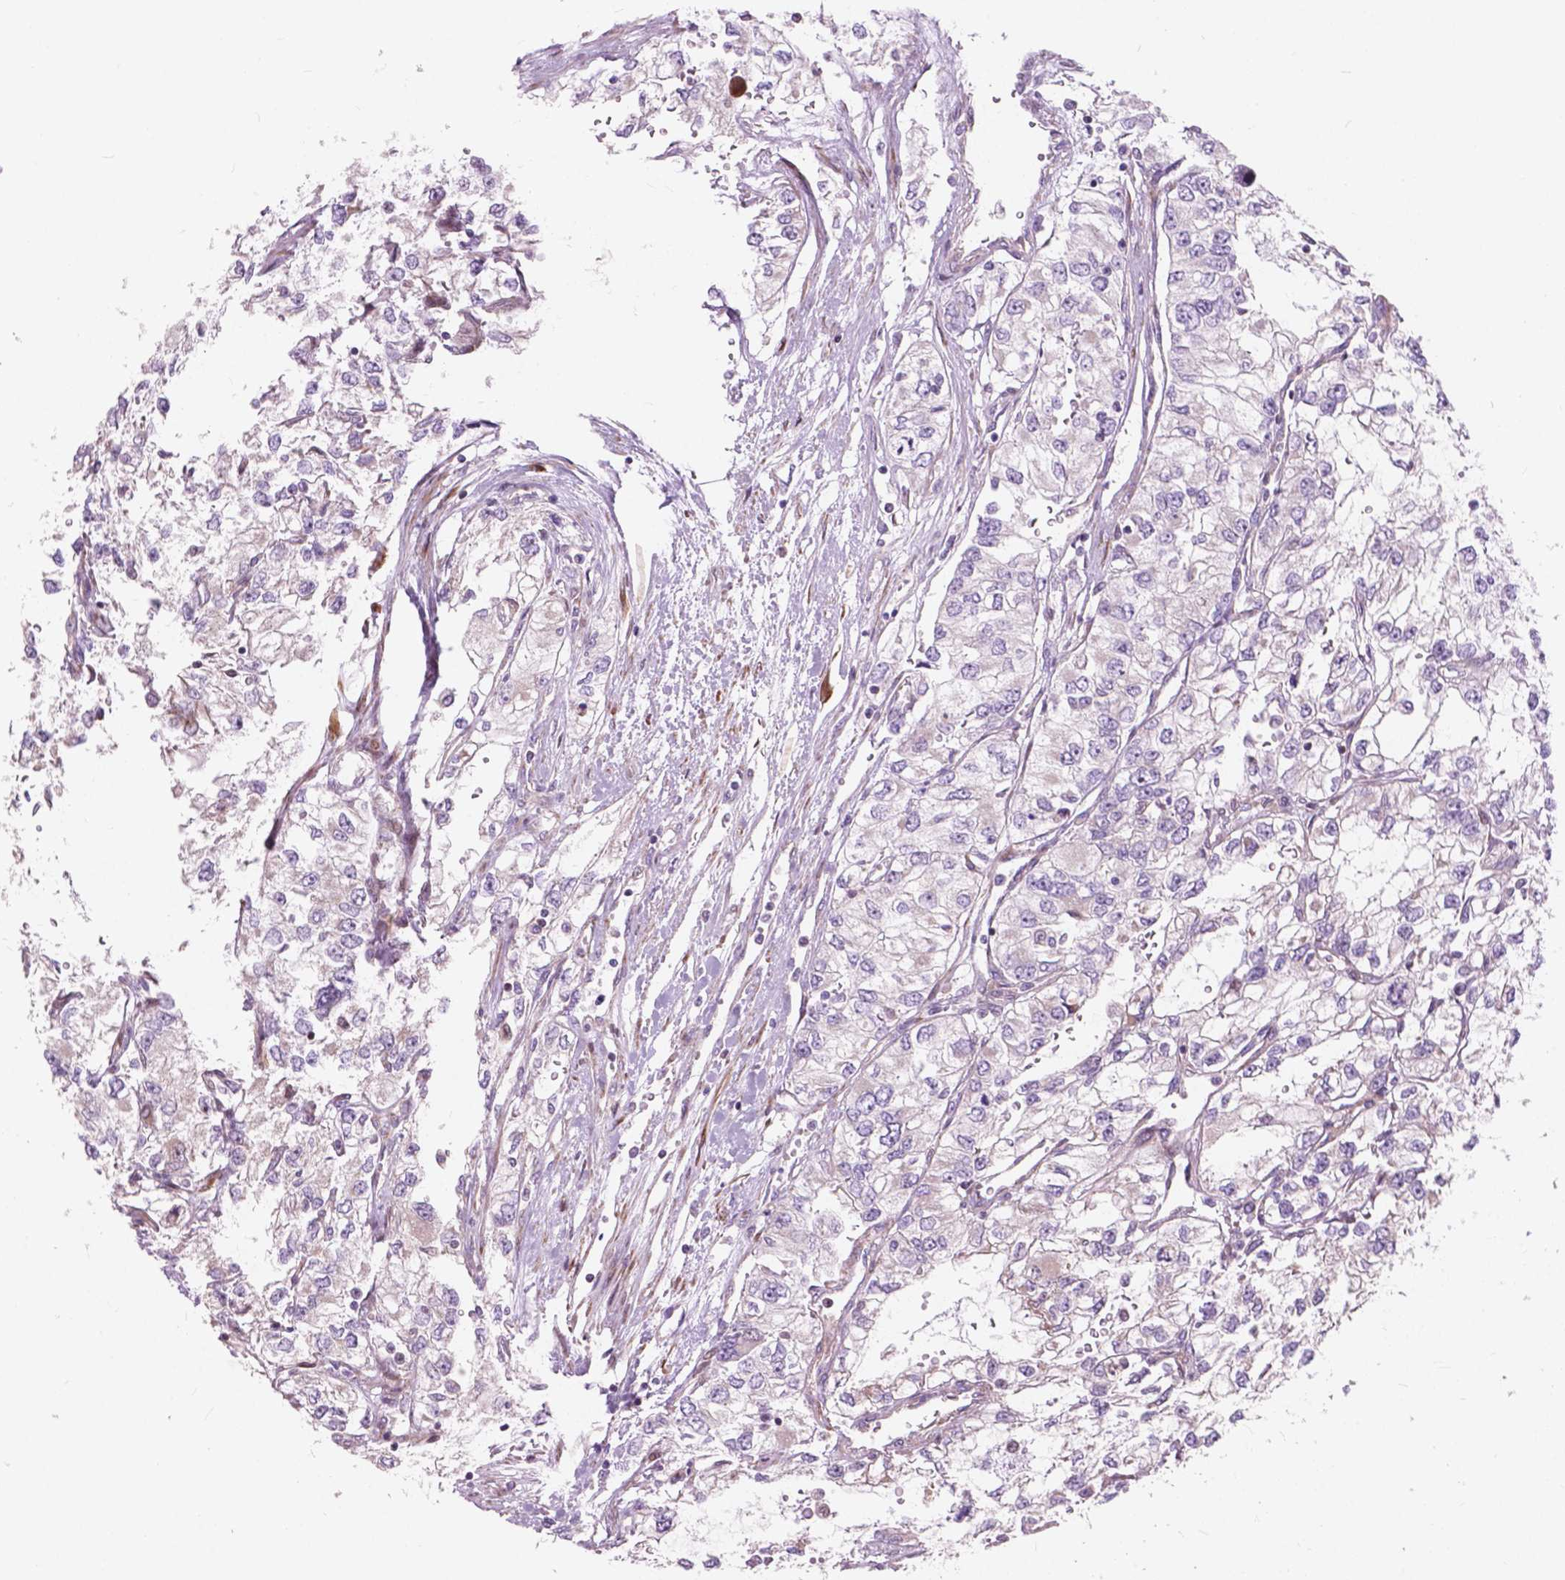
{"staining": {"intensity": "negative", "quantity": "none", "location": "none"}, "tissue": "renal cancer", "cell_type": "Tumor cells", "image_type": "cancer", "snomed": [{"axis": "morphology", "description": "Adenocarcinoma, NOS"}, {"axis": "topography", "description": "Kidney"}], "caption": "DAB immunohistochemical staining of human adenocarcinoma (renal) demonstrates no significant staining in tumor cells.", "gene": "MORN1", "patient": {"sex": "female", "age": 59}}